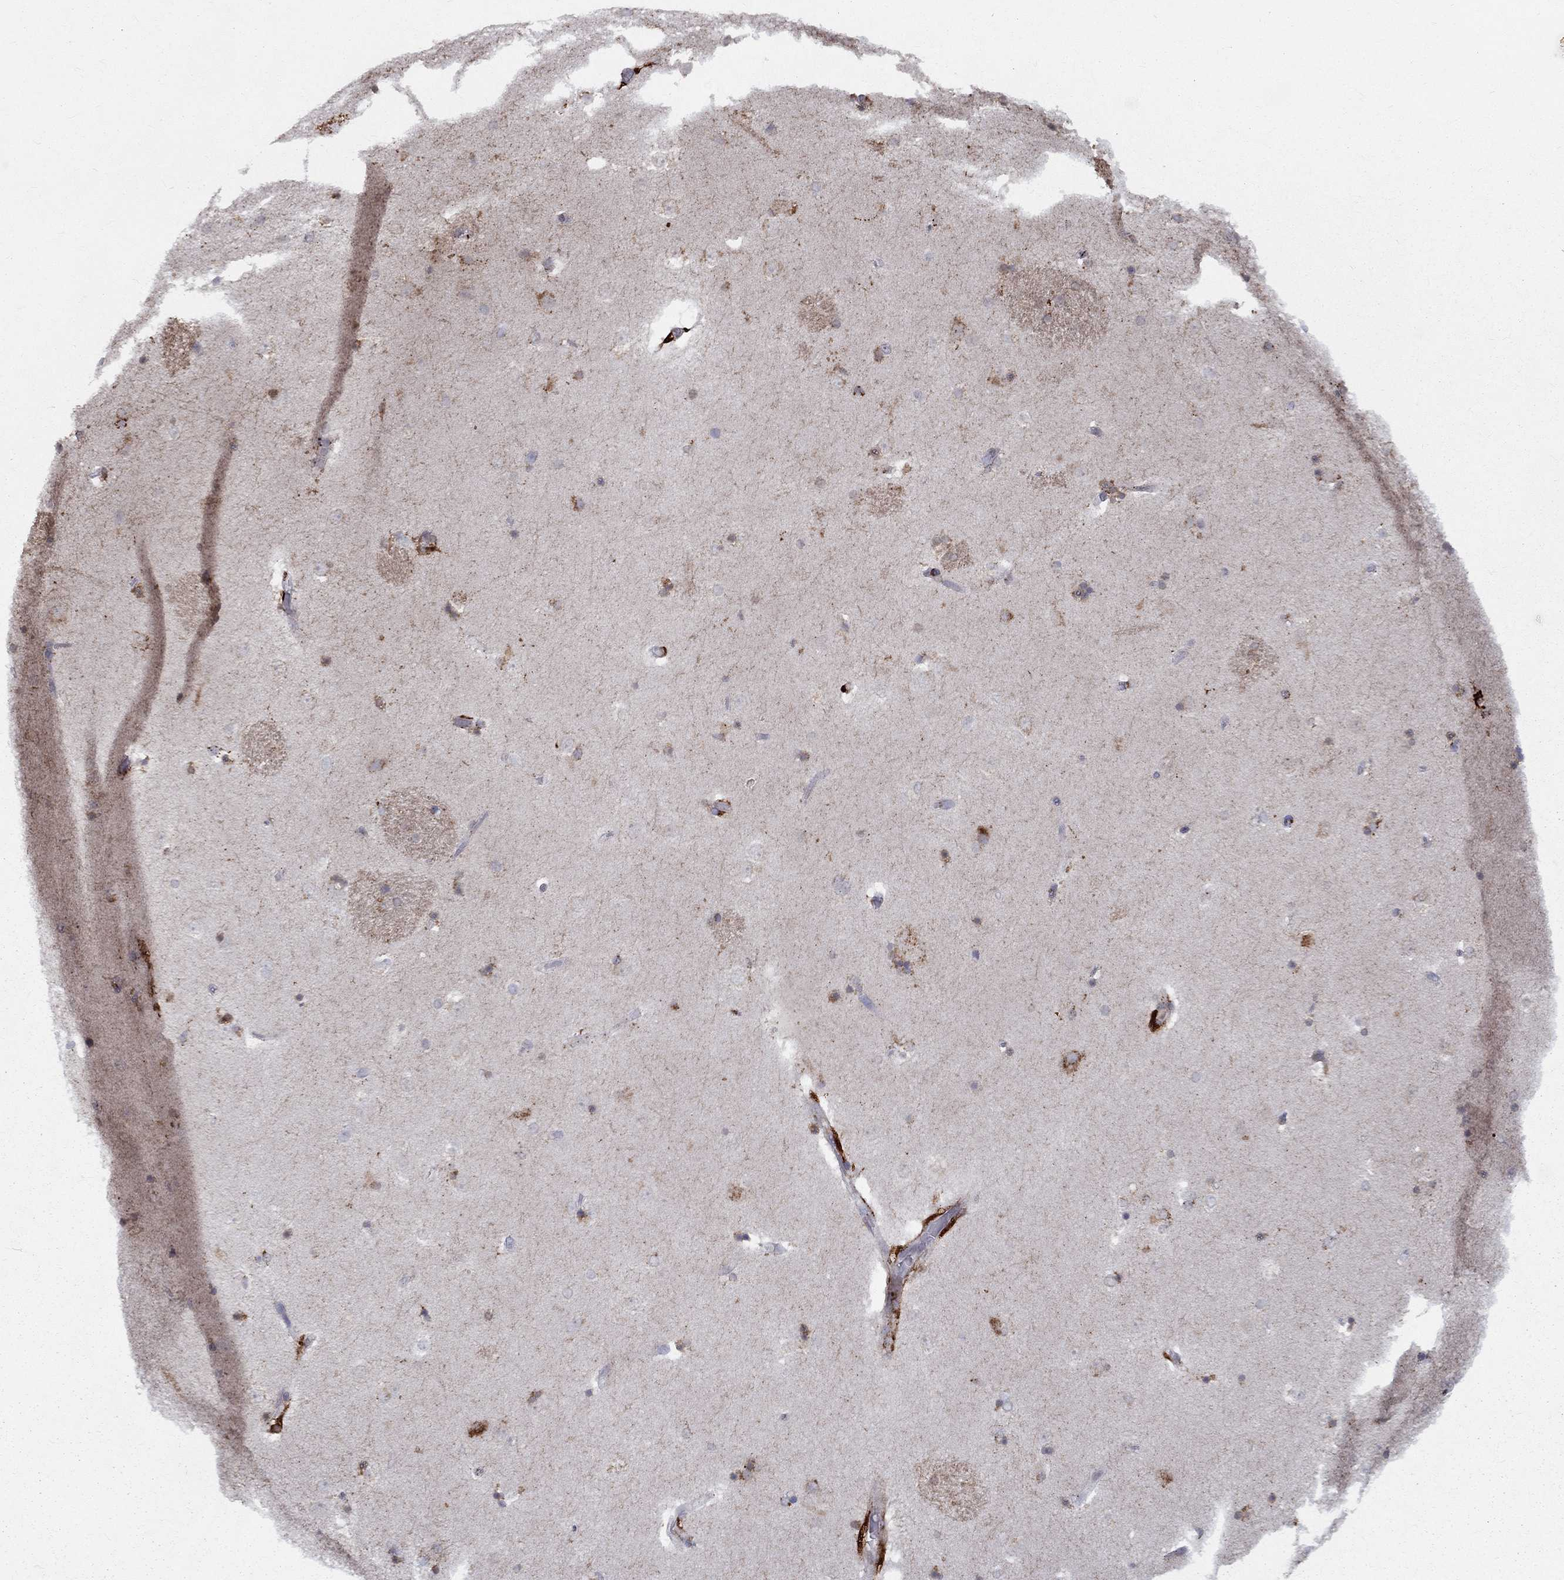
{"staining": {"intensity": "strong", "quantity": "<25%", "location": "cytoplasmic/membranous"}, "tissue": "caudate", "cell_type": "Glial cells", "image_type": "normal", "snomed": [{"axis": "morphology", "description": "Normal tissue, NOS"}, {"axis": "topography", "description": "Lateral ventricle wall"}], "caption": "Brown immunohistochemical staining in normal caudate displays strong cytoplasmic/membranous positivity in about <25% of glial cells. The staining is performed using DAB (3,3'-diaminobenzidine) brown chromogen to label protein expression. The nuclei are counter-stained blue using hematoxylin.", "gene": "EPDR1", "patient": {"sex": "male", "age": 51}}